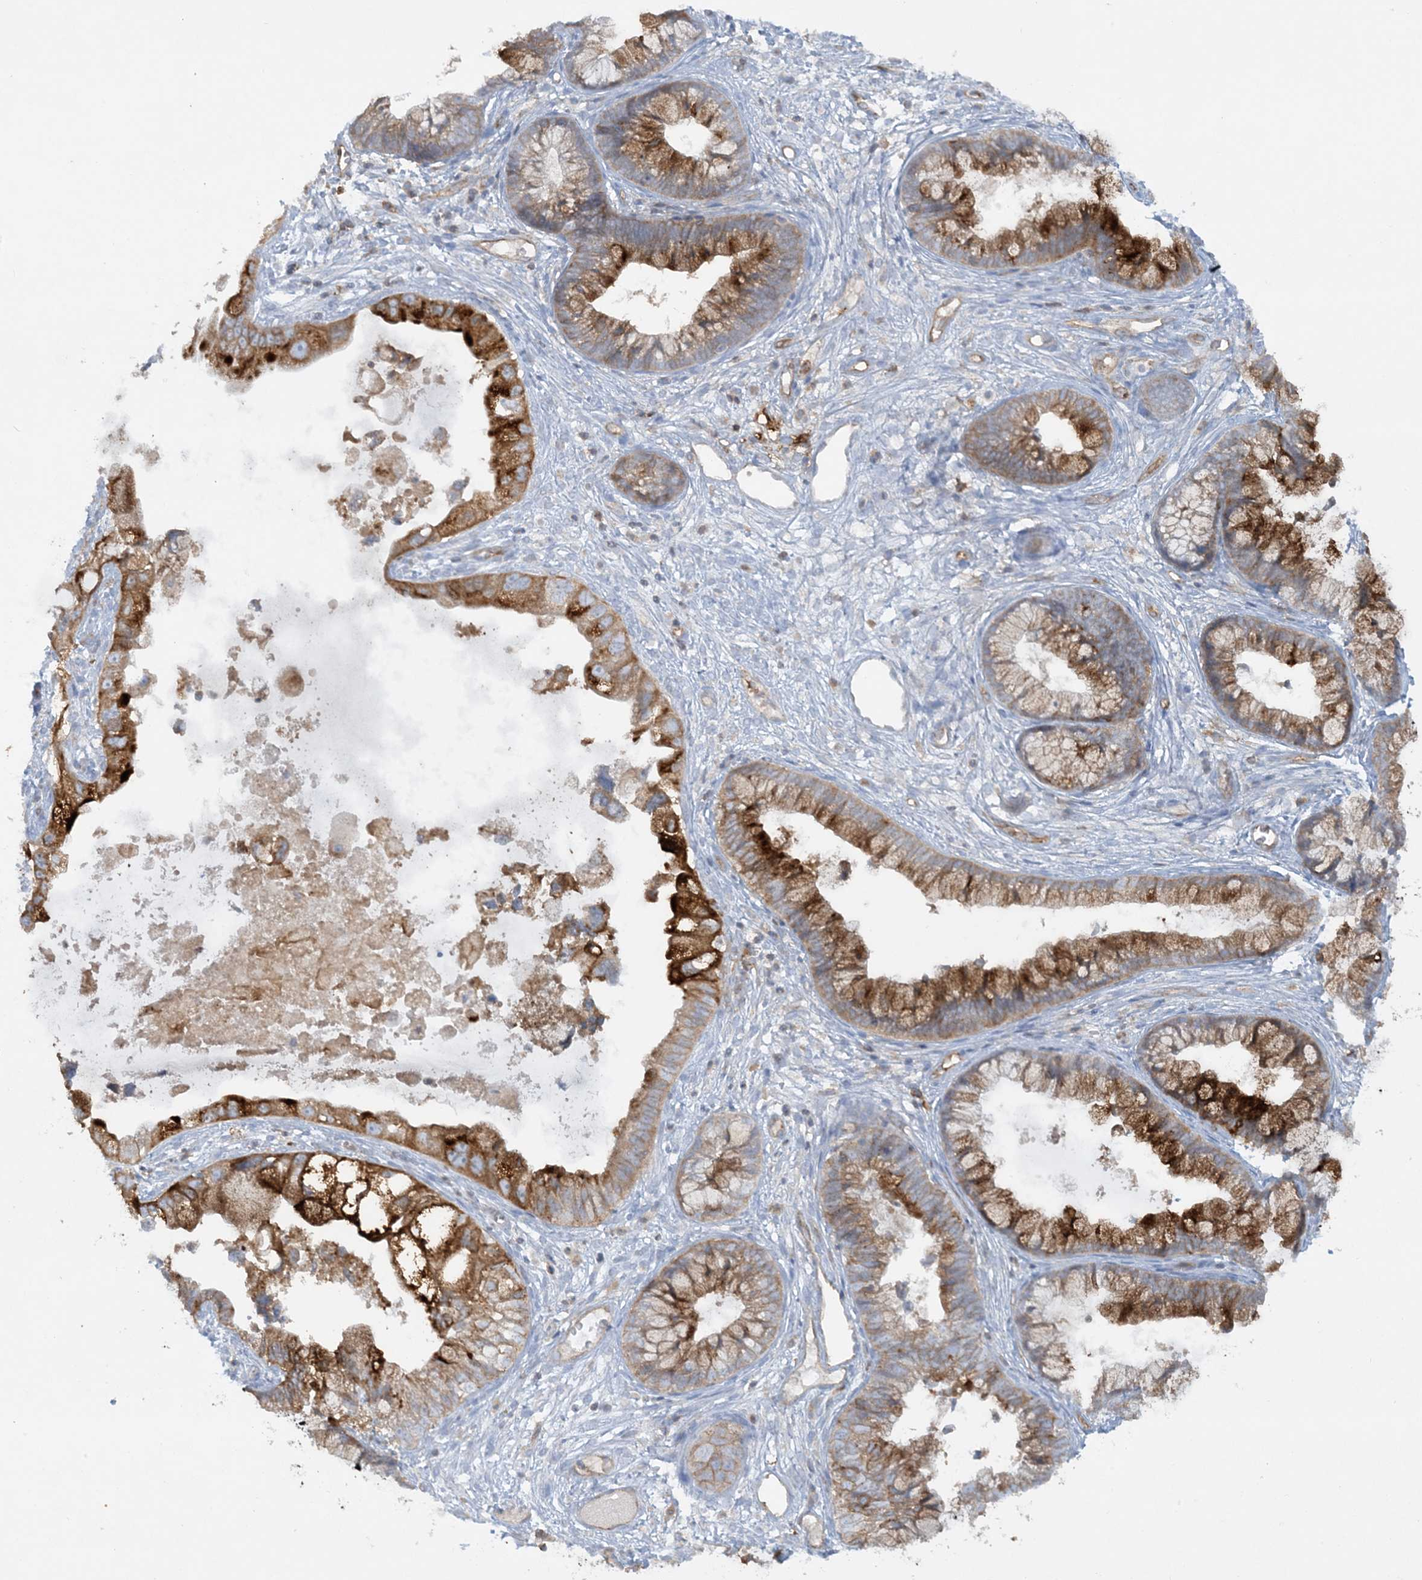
{"staining": {"intensity": "strong", "quantity": ">75%", "location": "cytoplasmic/membranous"}, "tissue": "cervical cancer", "cell_type": "Tumor cells", "image_type": "cancer", "snomed": [{"axis": "morphology", "description": "Adenocarcinoma, NOS"}, {"axis": "topography", "description": "Cervix"}], "caption": "Protein expression analysis of human cervical cancer (adenocarcinoma) reveals strong cytoplasmic/membranous positivity in about >75% of tumor cells.", "gene": "HLA-E", "patient": {"sex": "female", "age": 44}}